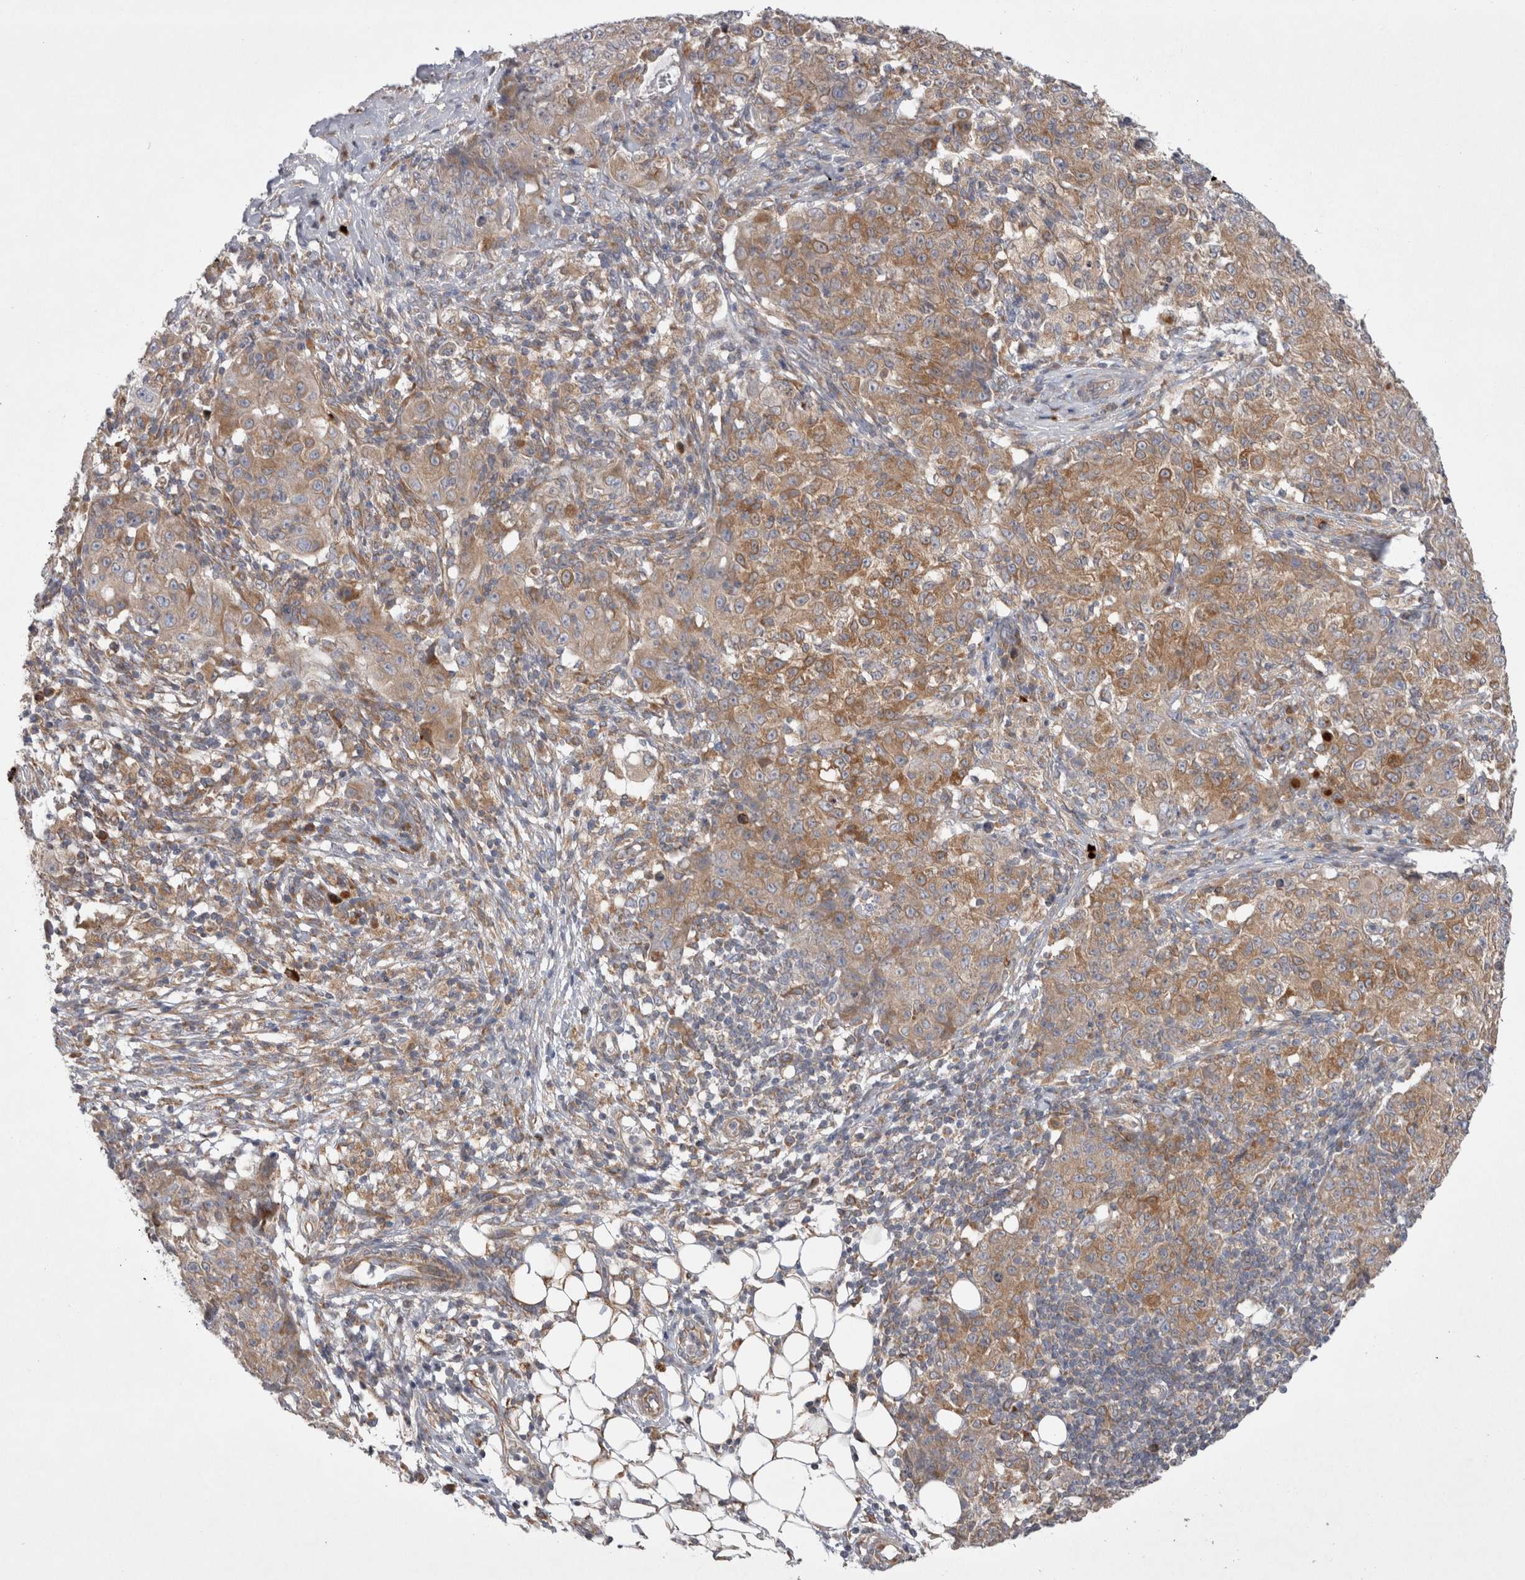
{"staining": {"intensity": "moderate", "quantity": ">75%", "location": "cytoplasmic/membranous"}, "tissue": "ovarian cancer", "cell_type": "Tumor cells", "image_type": "cancer", "snomed": [{"axis": "morphology", "description": "Carcinoma, endometroid"}, {"axis": "topography", "description": "Ovary"}], "caption": "Immunohistochemical staining of human ovarian cancer demonstrates medium levels of moderate cytoplasmic/membranous protein staining in about >75% of tumor cells.", "gene": "TBC1D16", "patient": {"sex": "female", "age": 42}}